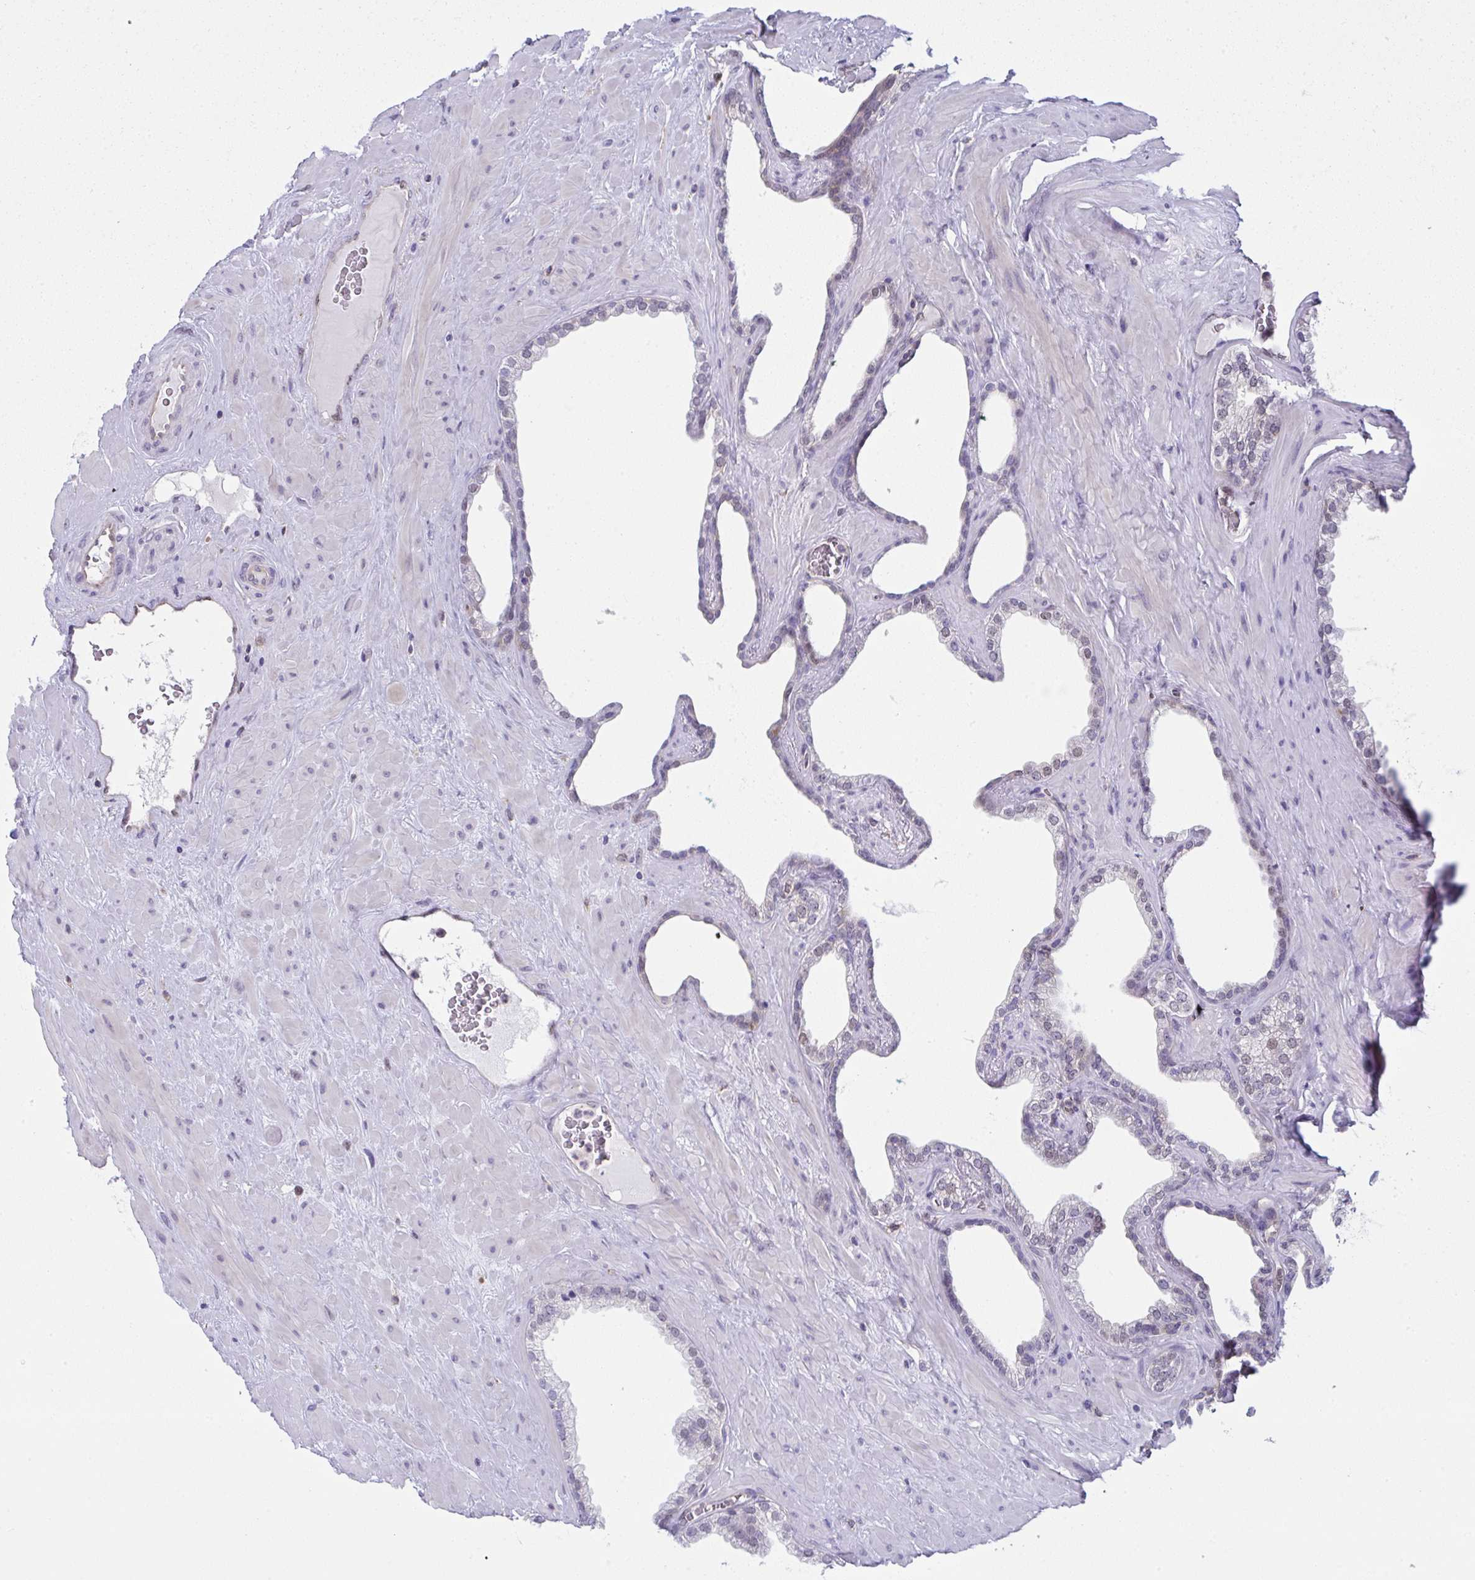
{"staining": {"intensity": "negative", "quantity": "none", "location": "none"}, "tissue": "prostate cancer", "cell_type": "Tumor cells", "image_type": "cancer", "snomed": [{"axis": "morphology", "description": "Adenocarcinoma, High grade"}, {"axis": "topography", "description": "Prostate"}], "caption": "The photomicrograph displays no significant staining in tumor cells of adenocarcinoma (high-grade) (prostate).", "gene": "ALDH16A1", "patient": {"sex": "male", "age": 68}}